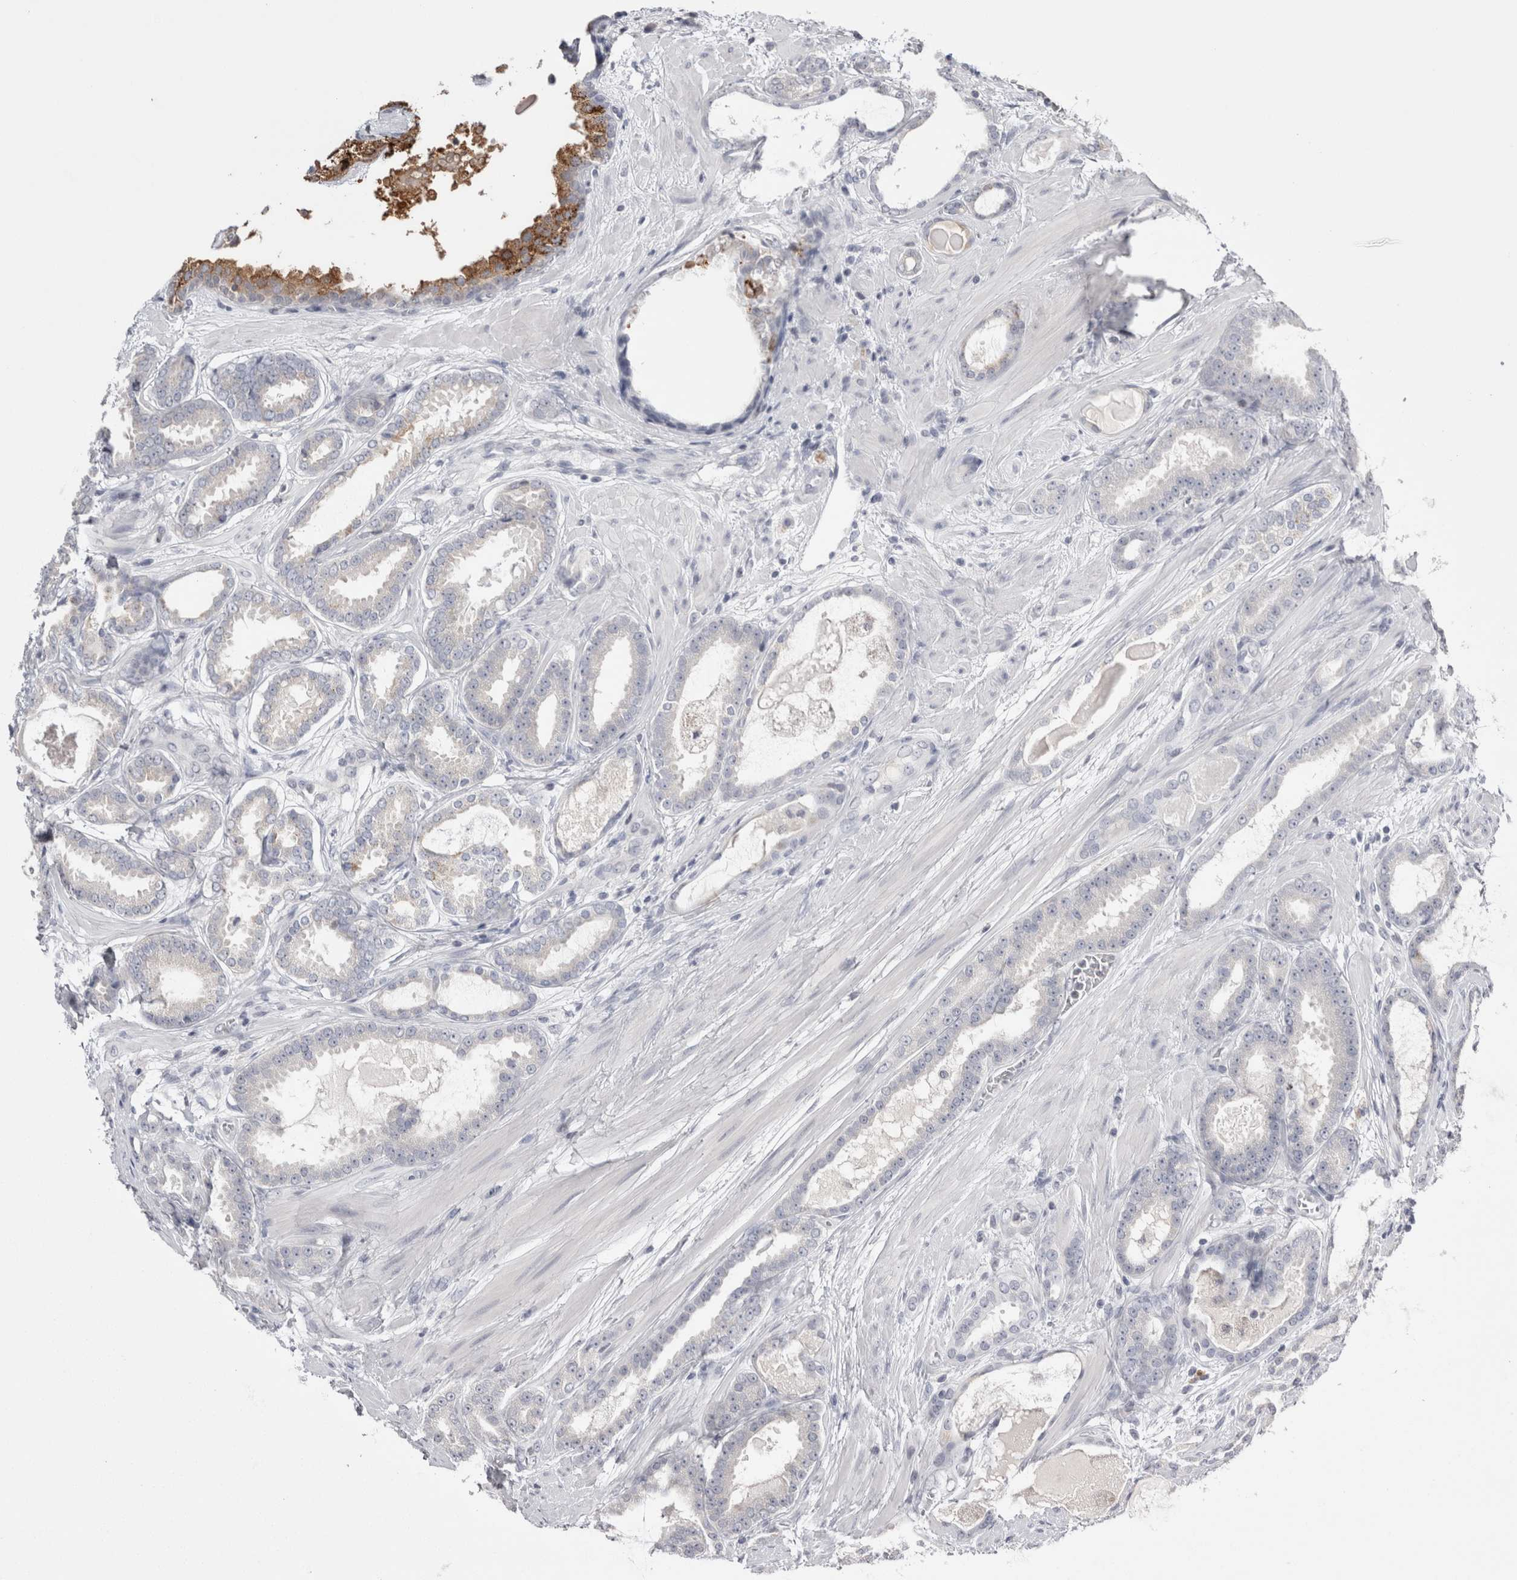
{"staining": {"intensity": "negative", "quantity": "none", "location": "none"}, "tissue": "prostate cancer", "cell_type": "Tumor cells", "image_type": "cancer", "snomed": [{"axis": "morphology", "description": "Adenocarcinoma, High grade"}, {"axis": "topography", "description": "Prostate"}], "caption": "Prostate cancer (adenocarcinoma (high-grade)) stained for a protein using immunohistochemistry displays no expression tumor cells.", "gene": "FNDC8", "patient": {"sex": "male", "age": 60}}